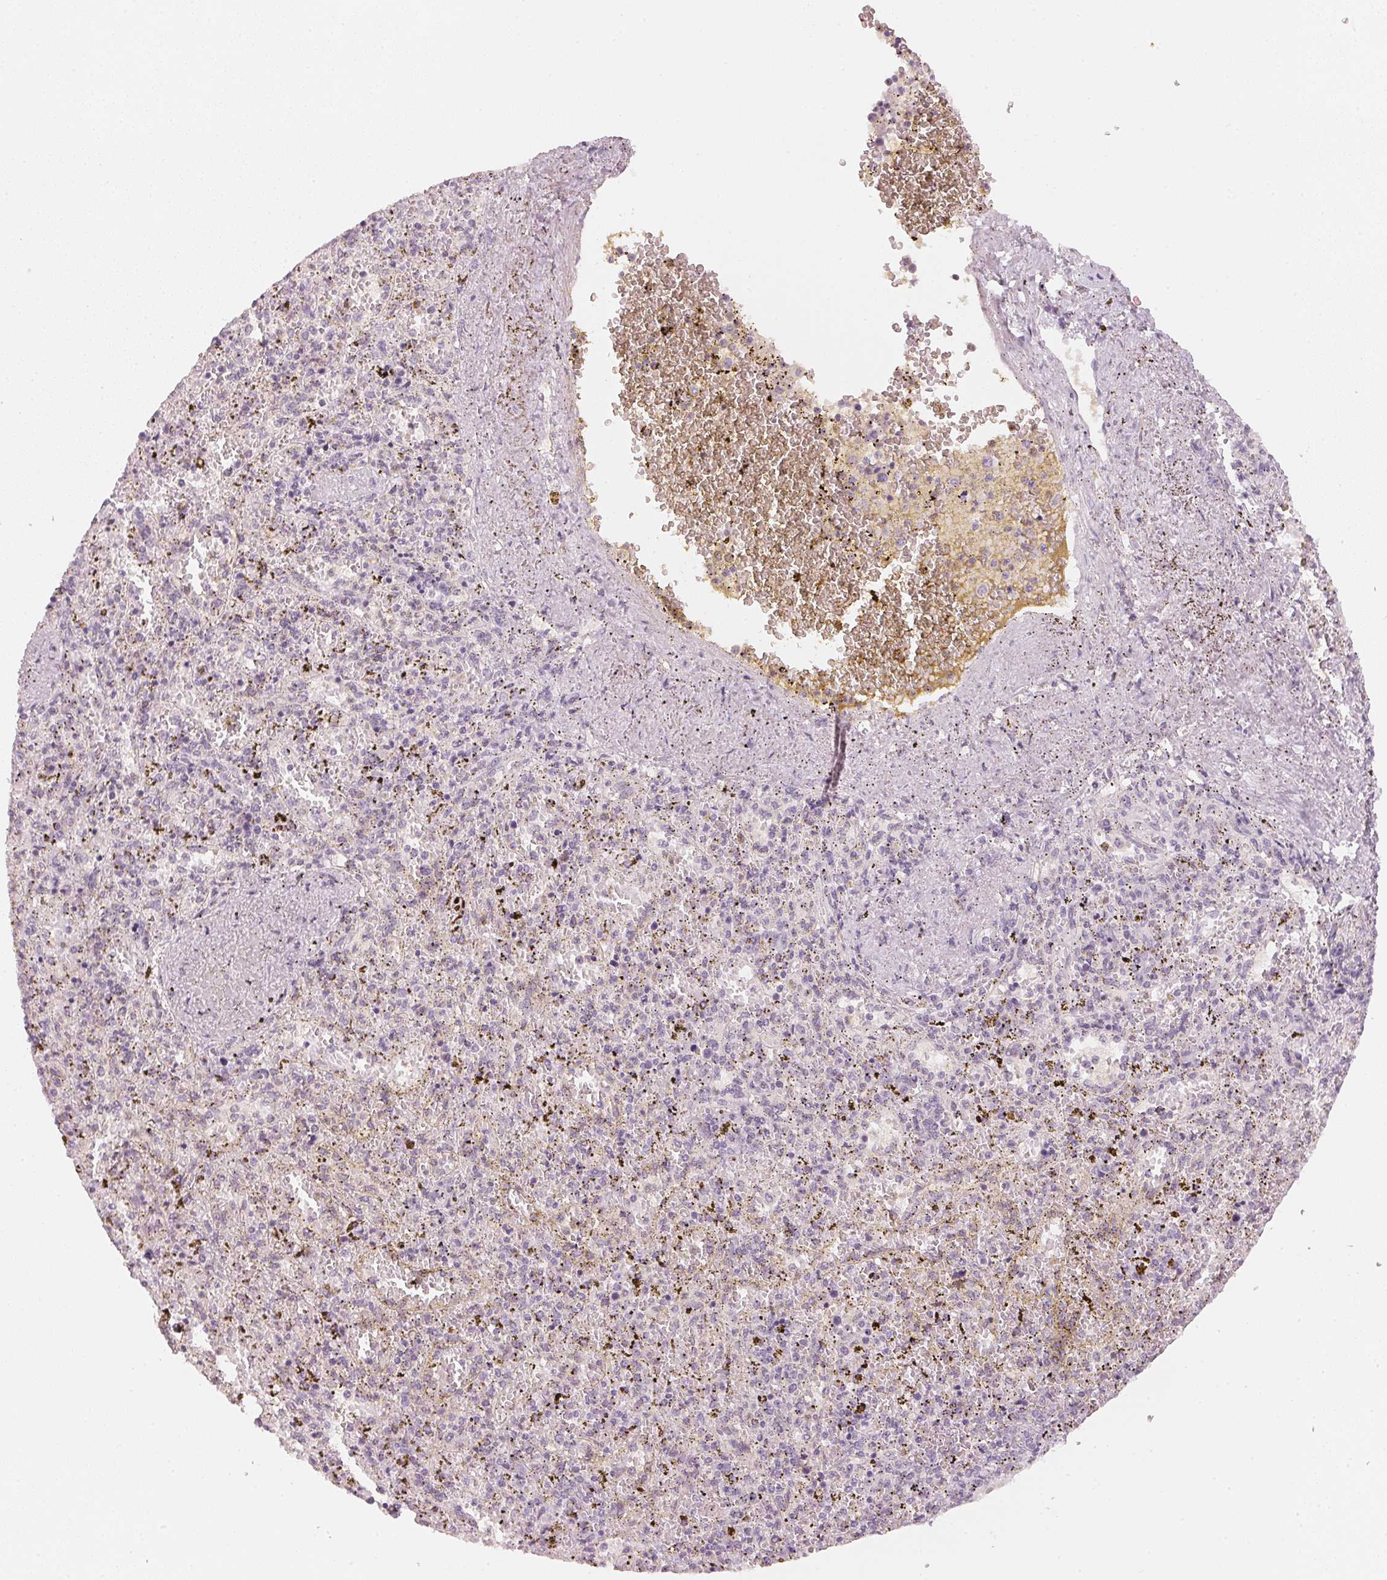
{"staining": {"intensity": "negative", "quantity": "none", "location": "none"}, "tissue": "spleen", "cell_type": "Cells in red pulp", "image_type": "normal", "snomed": [{"axis": "morphology", "description": "Normal tissue, NOS"}, {"axis": "topography", "description": "Spleen"}], "caption": "Human spleen stained for a protein using immunohistochemistry reveals no positivity in cells in red pulp.", "gene": "CFAP276", "patient": {"sex": "female", "age": 50}}